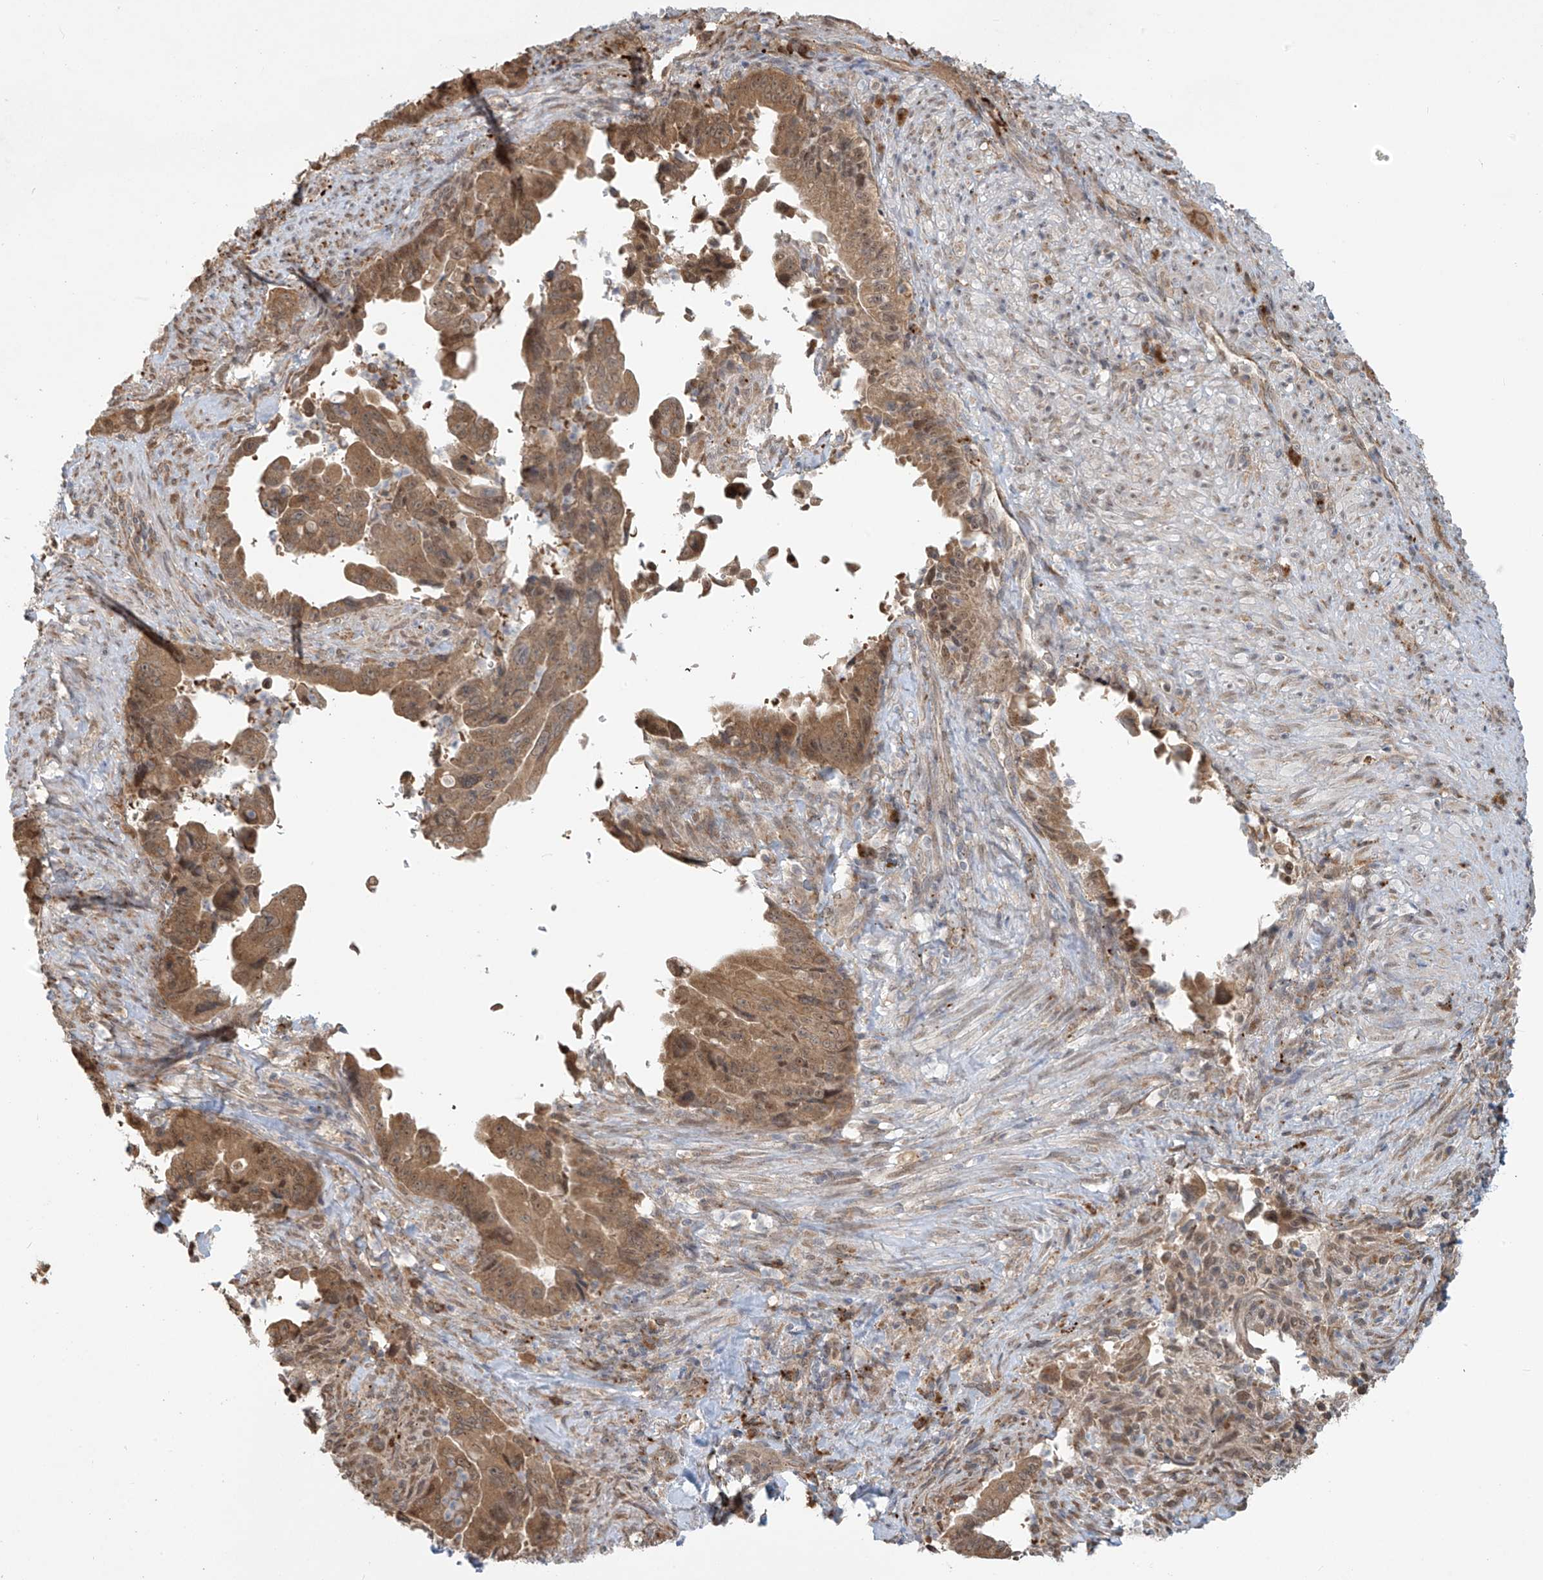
{"staining": {"intensity": "moderate", "quantity": ">75%", "location": "cytoplasmic/membranous"}, "tissue": "pancreatic cancer", "cell_type": "Tumor cells", "image_type": "cancer", "snomed": [{"axis": "morphology", "description": "Adenocarcinoma, NOS"}, {"axis": "topography", "description": "Pancreas"}], "caption": "Immunohistochemical staining of human adenocarcinoma (pancreatic) exhibits moderate cytoplasmic/membranous protein staining in about >75% of tumor cells.", "gene": "PLEKHM3", "patient": {"sex": "male", "age": 70}}